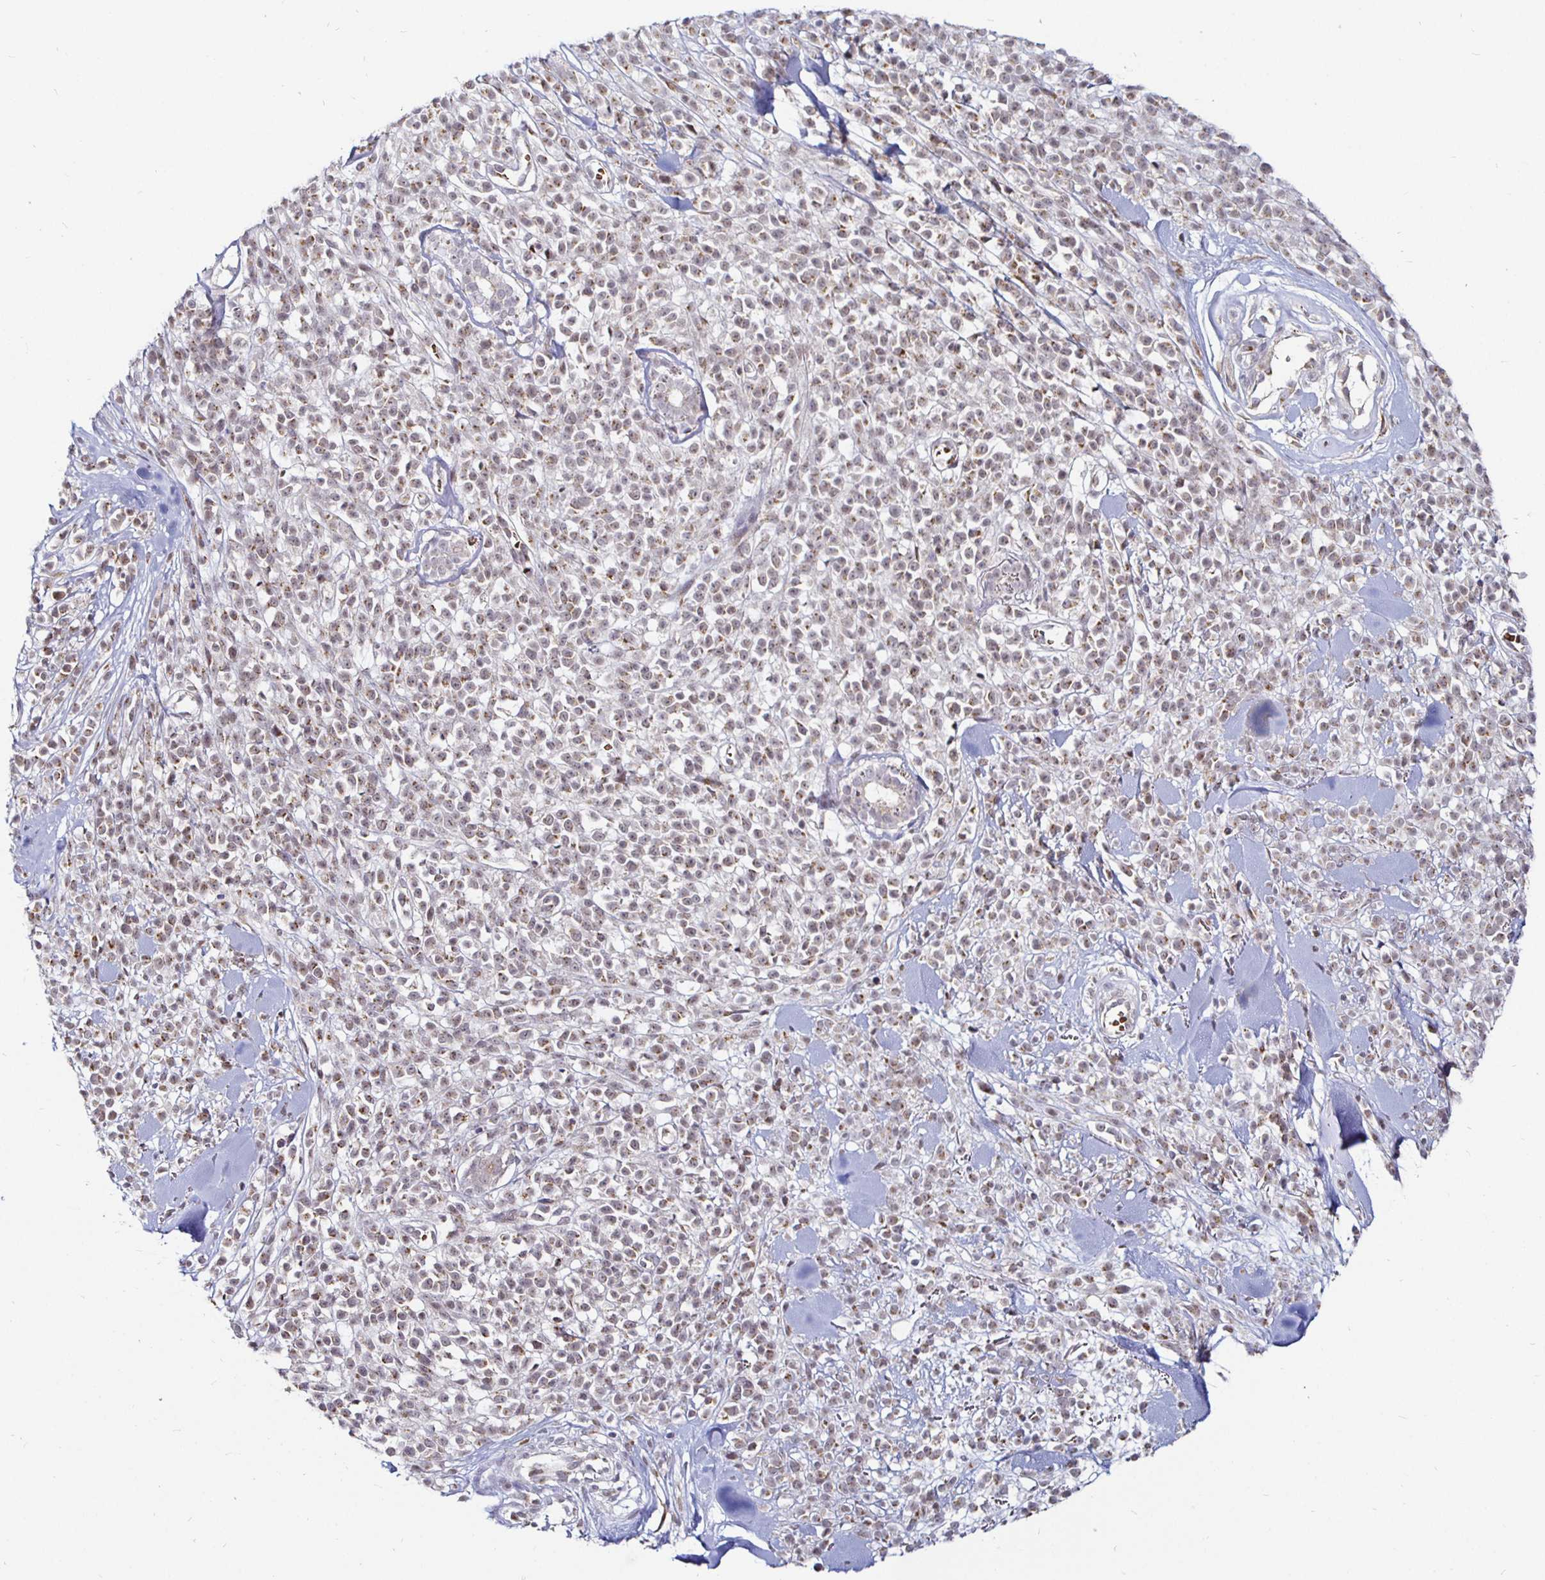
{"staining": {"intensity": "weak", "quantity": "25%-75%", "location": "cytoplasmic/membranous,nuclear"}, "tissue": "melanoma", "cell_type": "Tumor cells", "image_type": "cancer", "snomed": [{"axis": "morphology", "description": "Malignant melanoma, NOS"}, {"axis": "topography", "description": "Skin"}, {"axis": "topography", "description": "Skin of trunk"}], "caption": "Human melanoma stained with a brown dye reveals weak cytoplasmic/membranous and nuclear positive positivity in approximately 25%-75% of tumor cells.", "gene": "ATG3", "patient": {"sex": "male", "age": 74}}